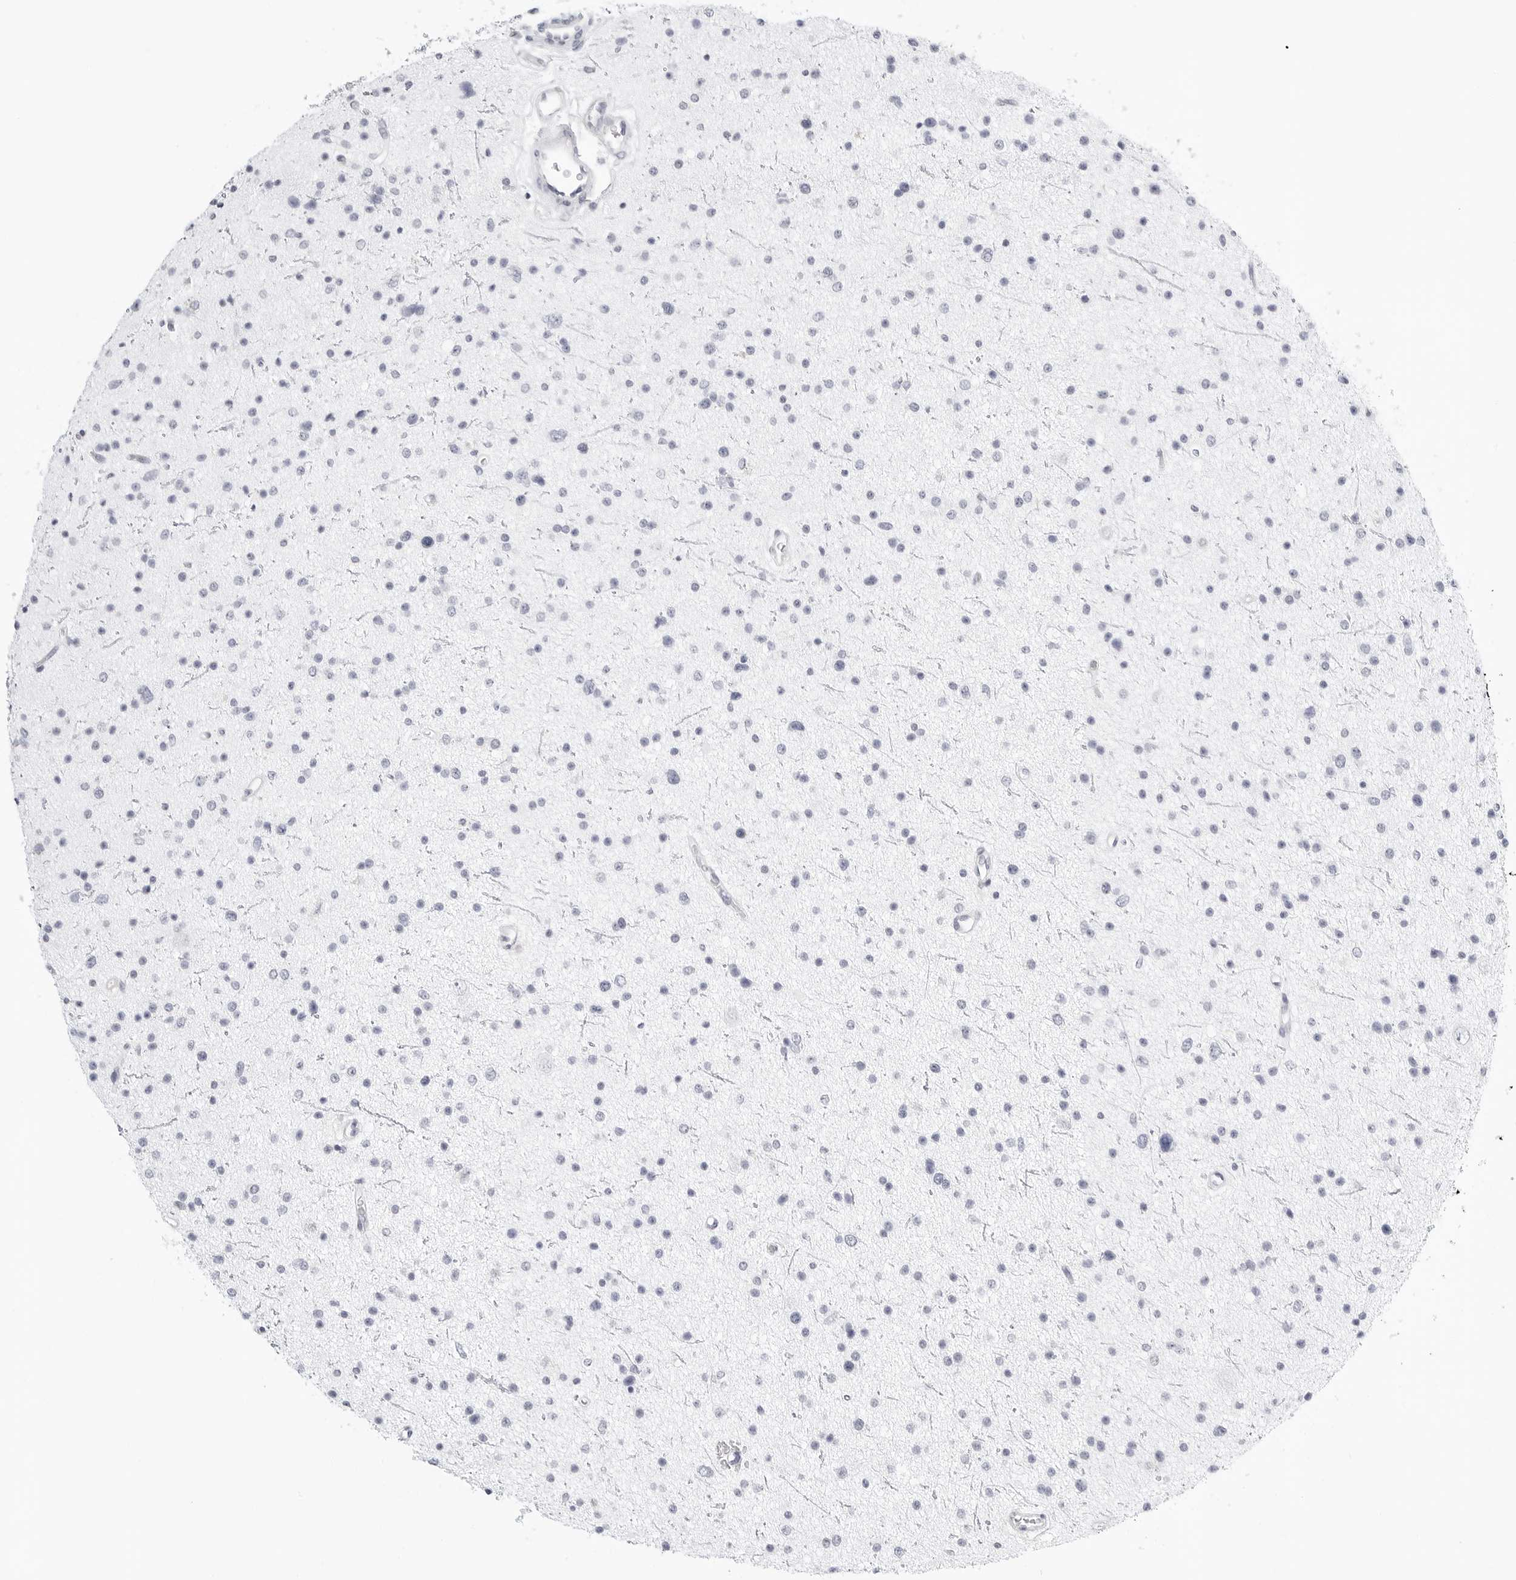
{"staining": {"intensity": "negative", "quantity": "none", "location": "none"}, "tissue": "glioma", "cell_type": "Tumor cells", "image_type": "cancer", "snomed": [{"axis": "morphology", "description": "Glioma, malignant, Low grade"}, {"axis": "topography", "description": "Brain"}], "caption": "Malignant low-grade glioma was stained to show a protein in brown. There is no significant positivity in tumor cells.", "gene": "THEM4", "patient": {"sex": "female", "age": 37}}